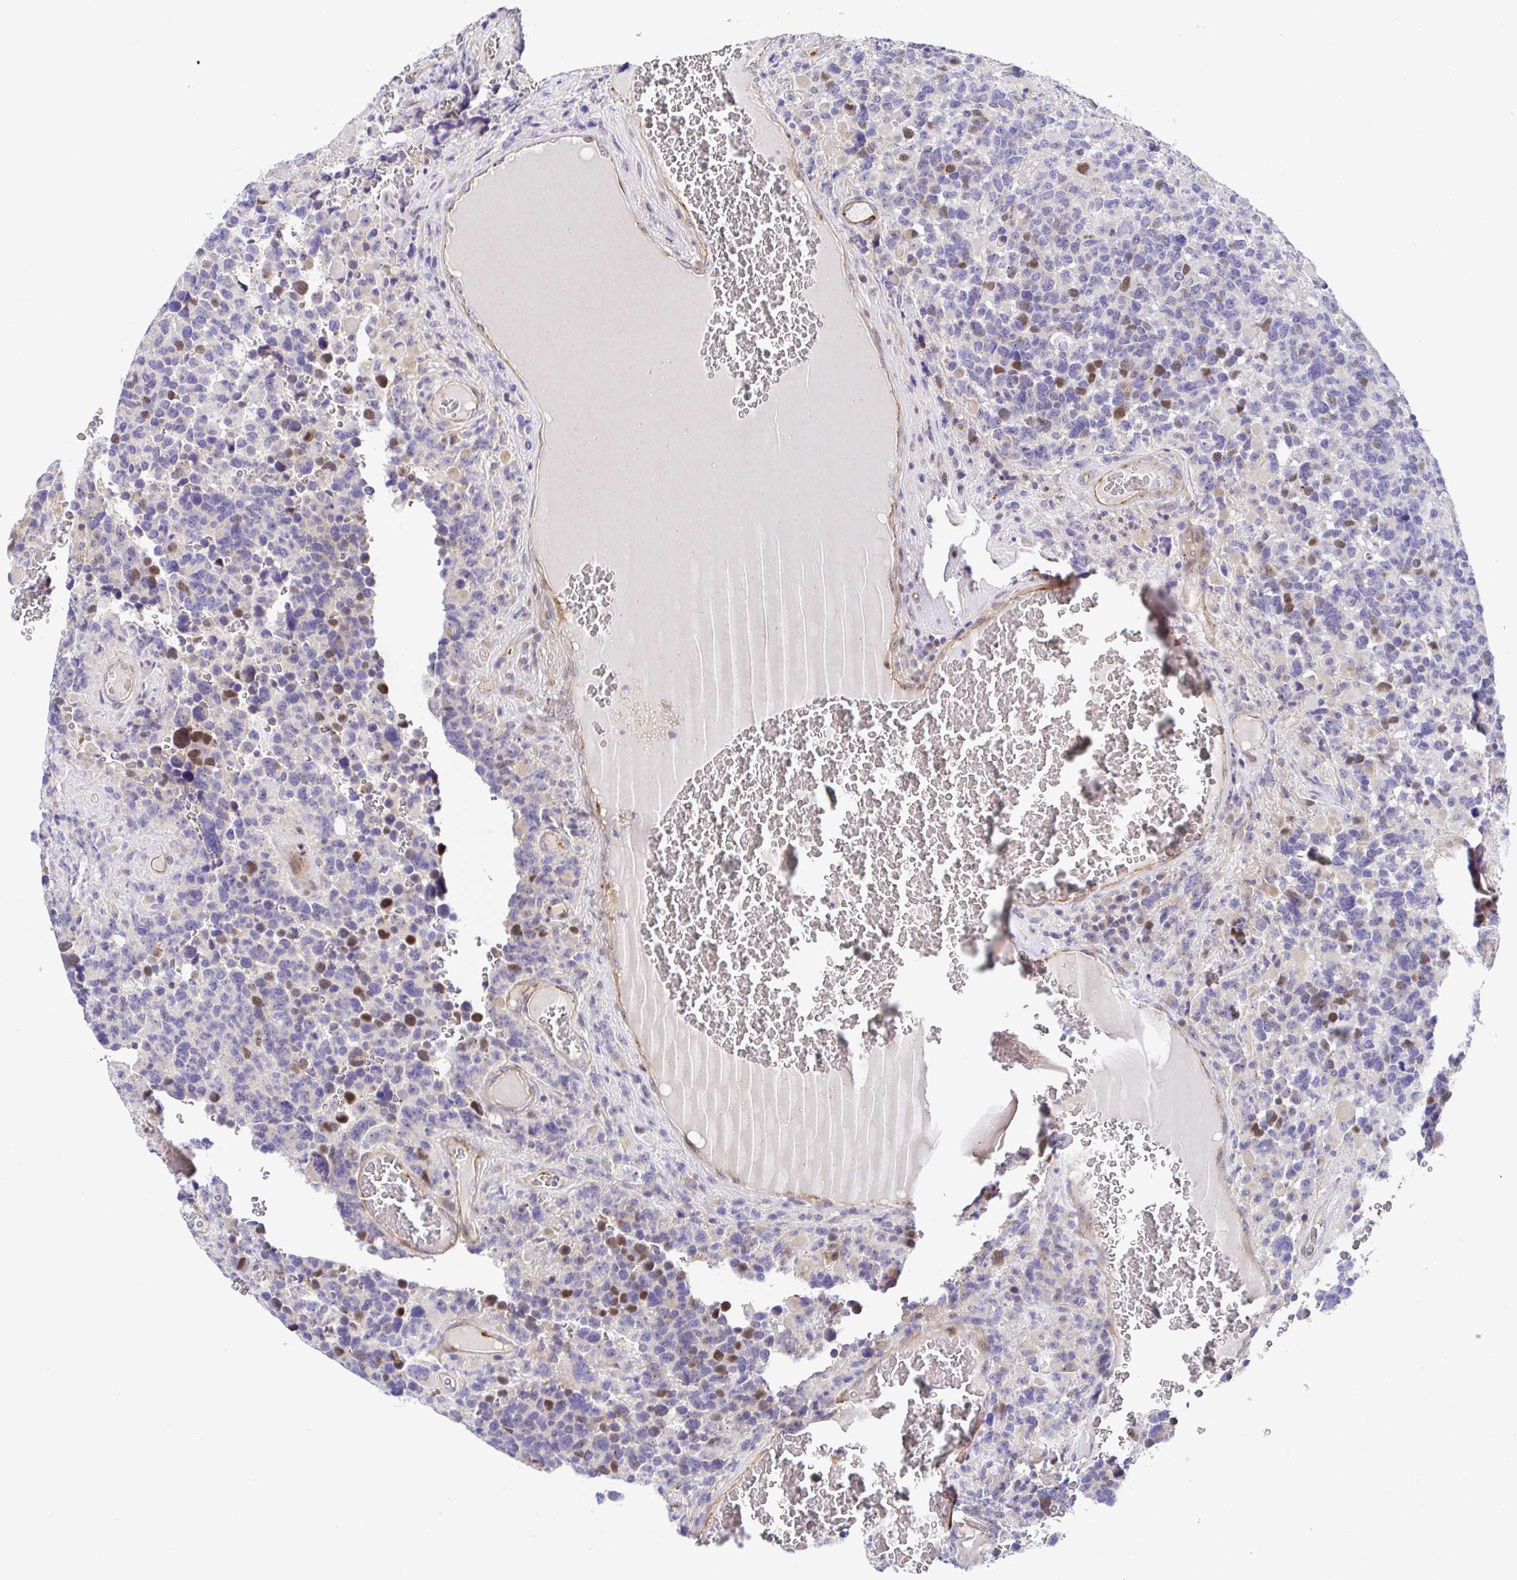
{"staining": {"intensity": "moderate", "quantity": "<25%", "location": "nuclear"}, "tissue": "glioma", "cell_type": "Tumor cells", "image_type": "cancer", "snomed": [{"axis": "morphology", "description": "Glioma, malignant, High grade"}, {"axis": "topography", "description": "Brain"}], "caption": "Immunohistochemistry (IHC) image of glioma stained for a protein (brown), which reveals low levels of moderate nuclear expression in approximately <25% of tumor cells.", "gene": "TIMELESS", "patient": {"sex": "female", "age": 40}}